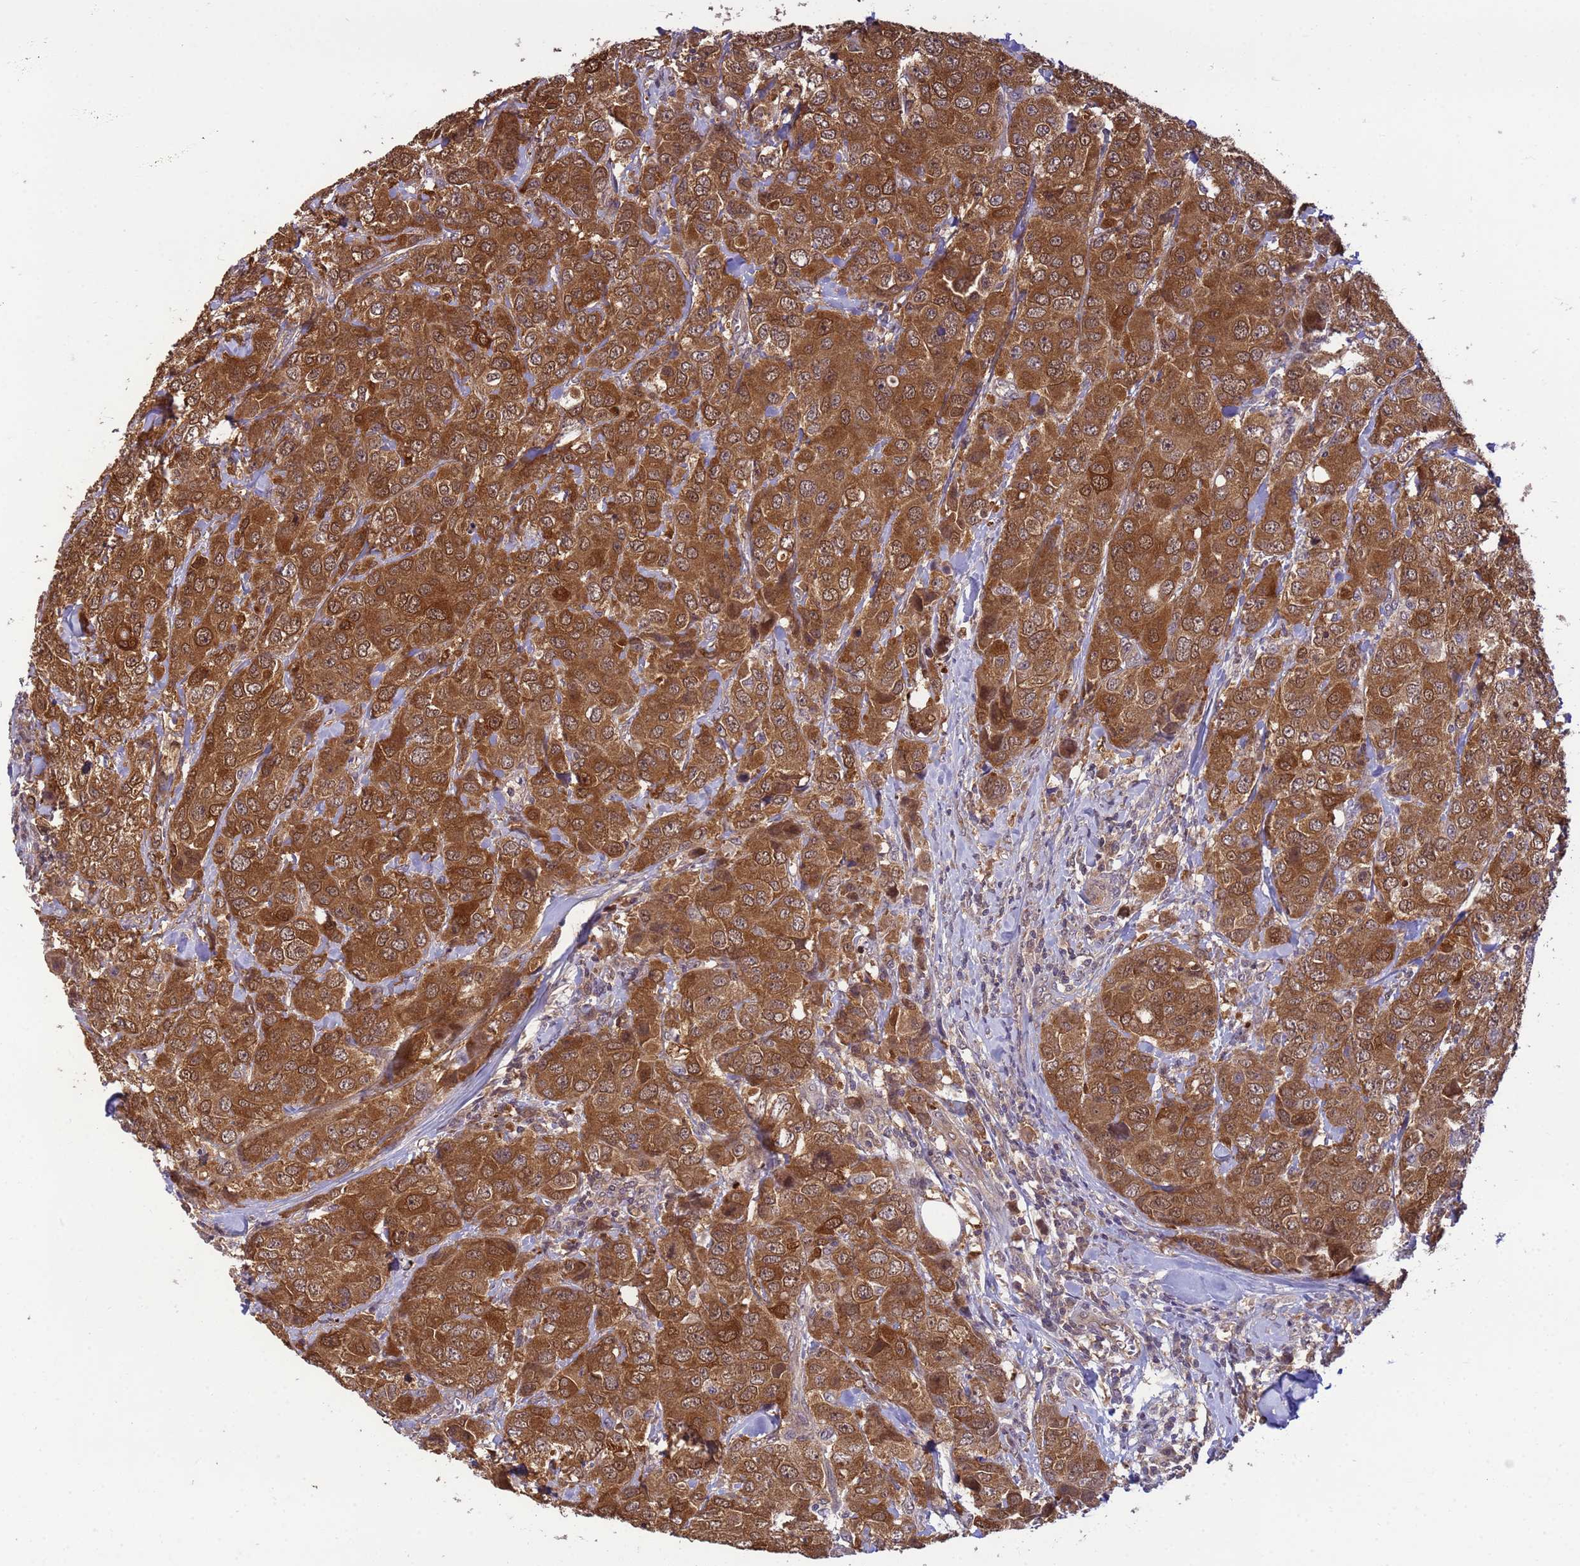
{"staining": {"intensity": "moderate", "quantity": ">75%", "location": "cytoplasmic/membranous"}, "tissue": "breast cancer", "cell_type": "Tumor cells", "image_type": "cancer", "snomed": [{"axis": "morphology", "description": "Duct carcinoma"}, {"axis": "topography", "description": "Breast"}], "caption": "Immunohistochemistry (IHC) (DAB) staining of breast cancer (infiltrating ductal carcinoma) shows moderate cytoplasmic/membranous protein positivity in about >75% of tumor cells.", "gene": "NPEPPS", "patient": {"sex": "female", "age": 43}}